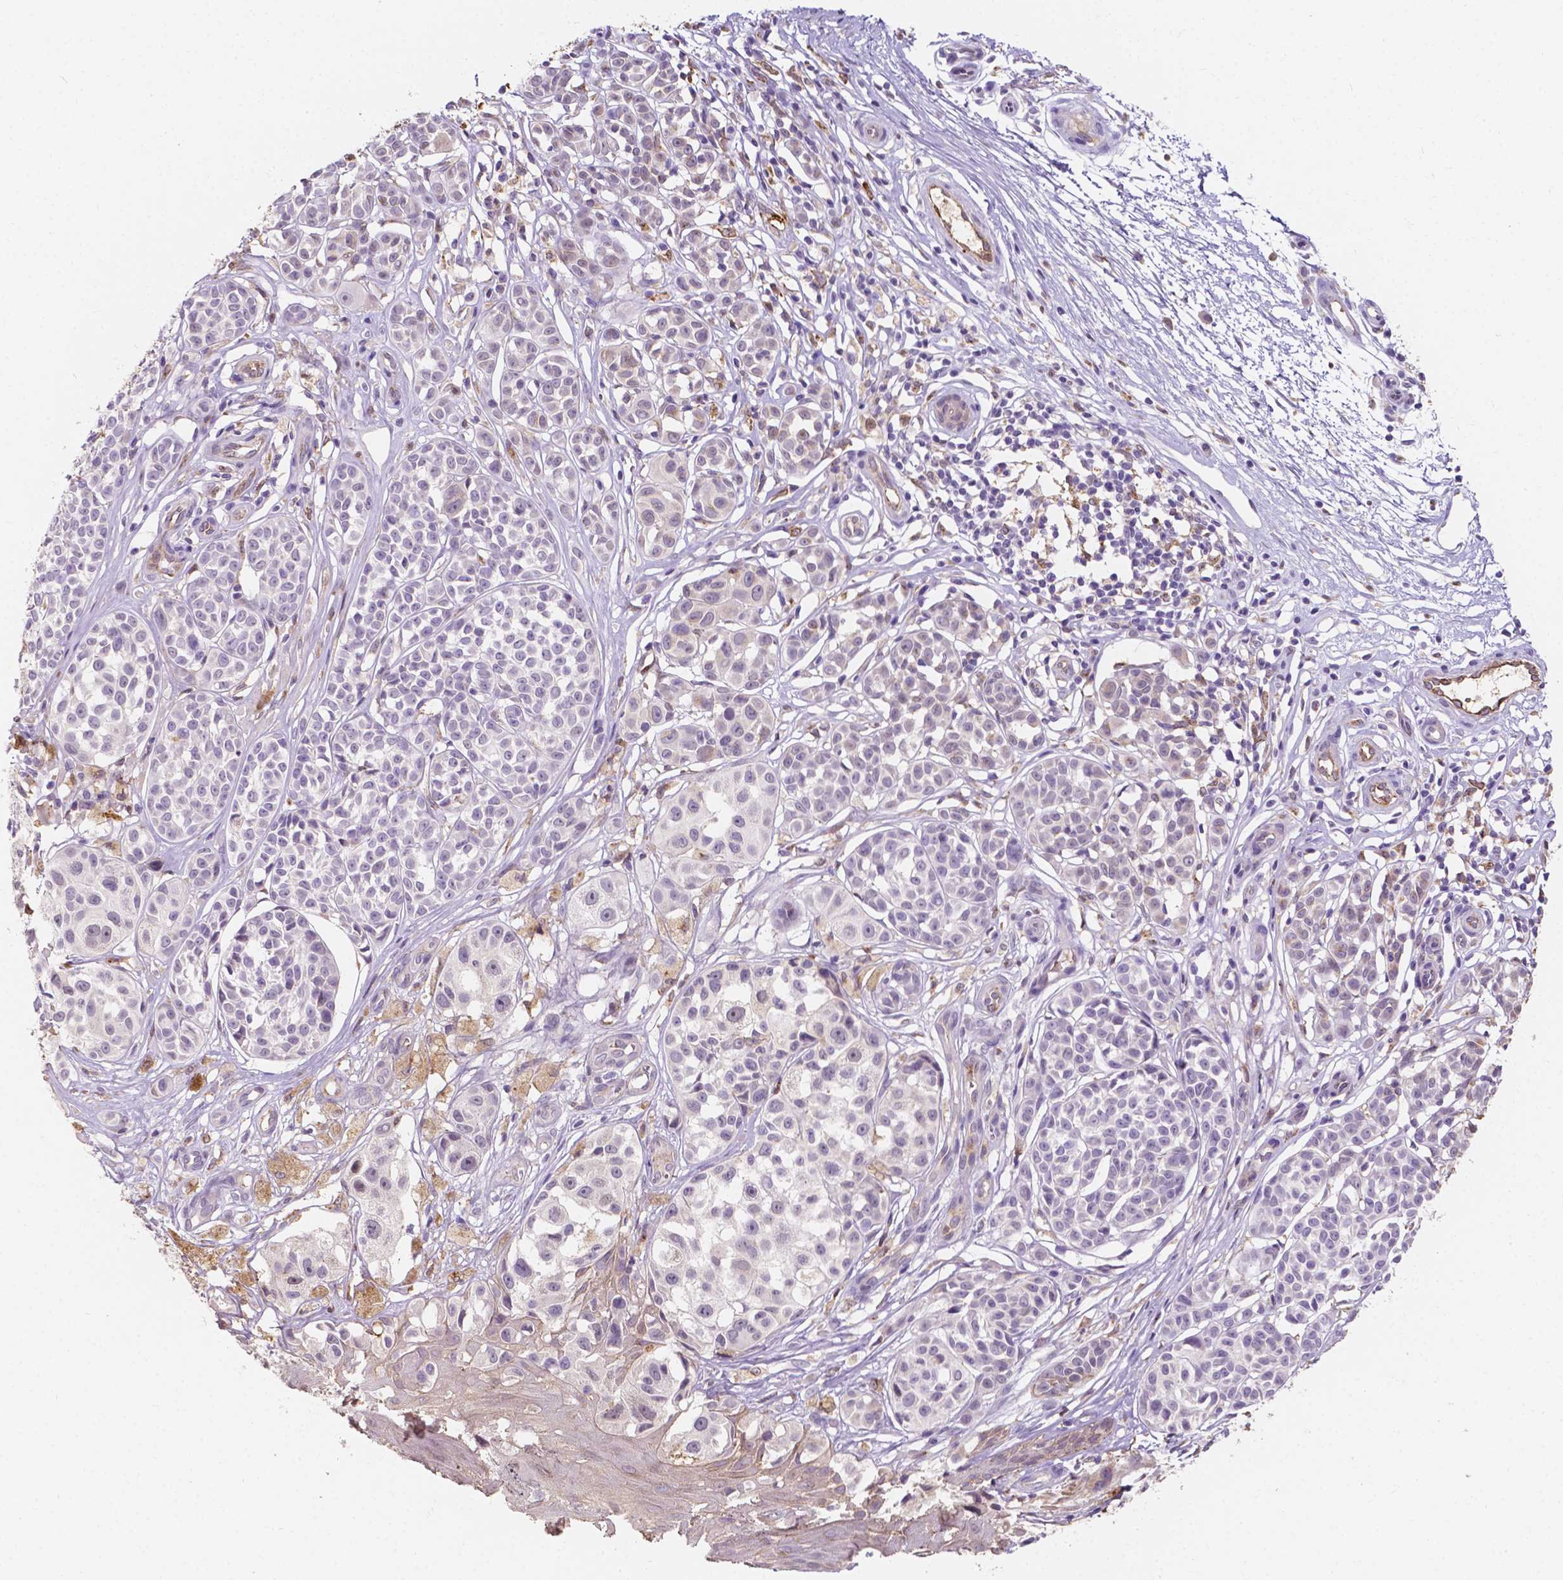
{"staining": {"intensity": "negative", "quantity": "none", "location": "none"}, "tissue": "melanoma", "cell_type": "Tumor cells", "image_type": "cancer", "snomed": [{"axis": "morphology", "description": "Malignant melanoma, NOS"}, {"axis": "topography", "description": "Skin"}], "caption": "Human melanoma stained for a protein using IHC shows no staining in tumor cells.", "gene": "SLC22A4", "patient": {"sex": "female", "age": 90}}